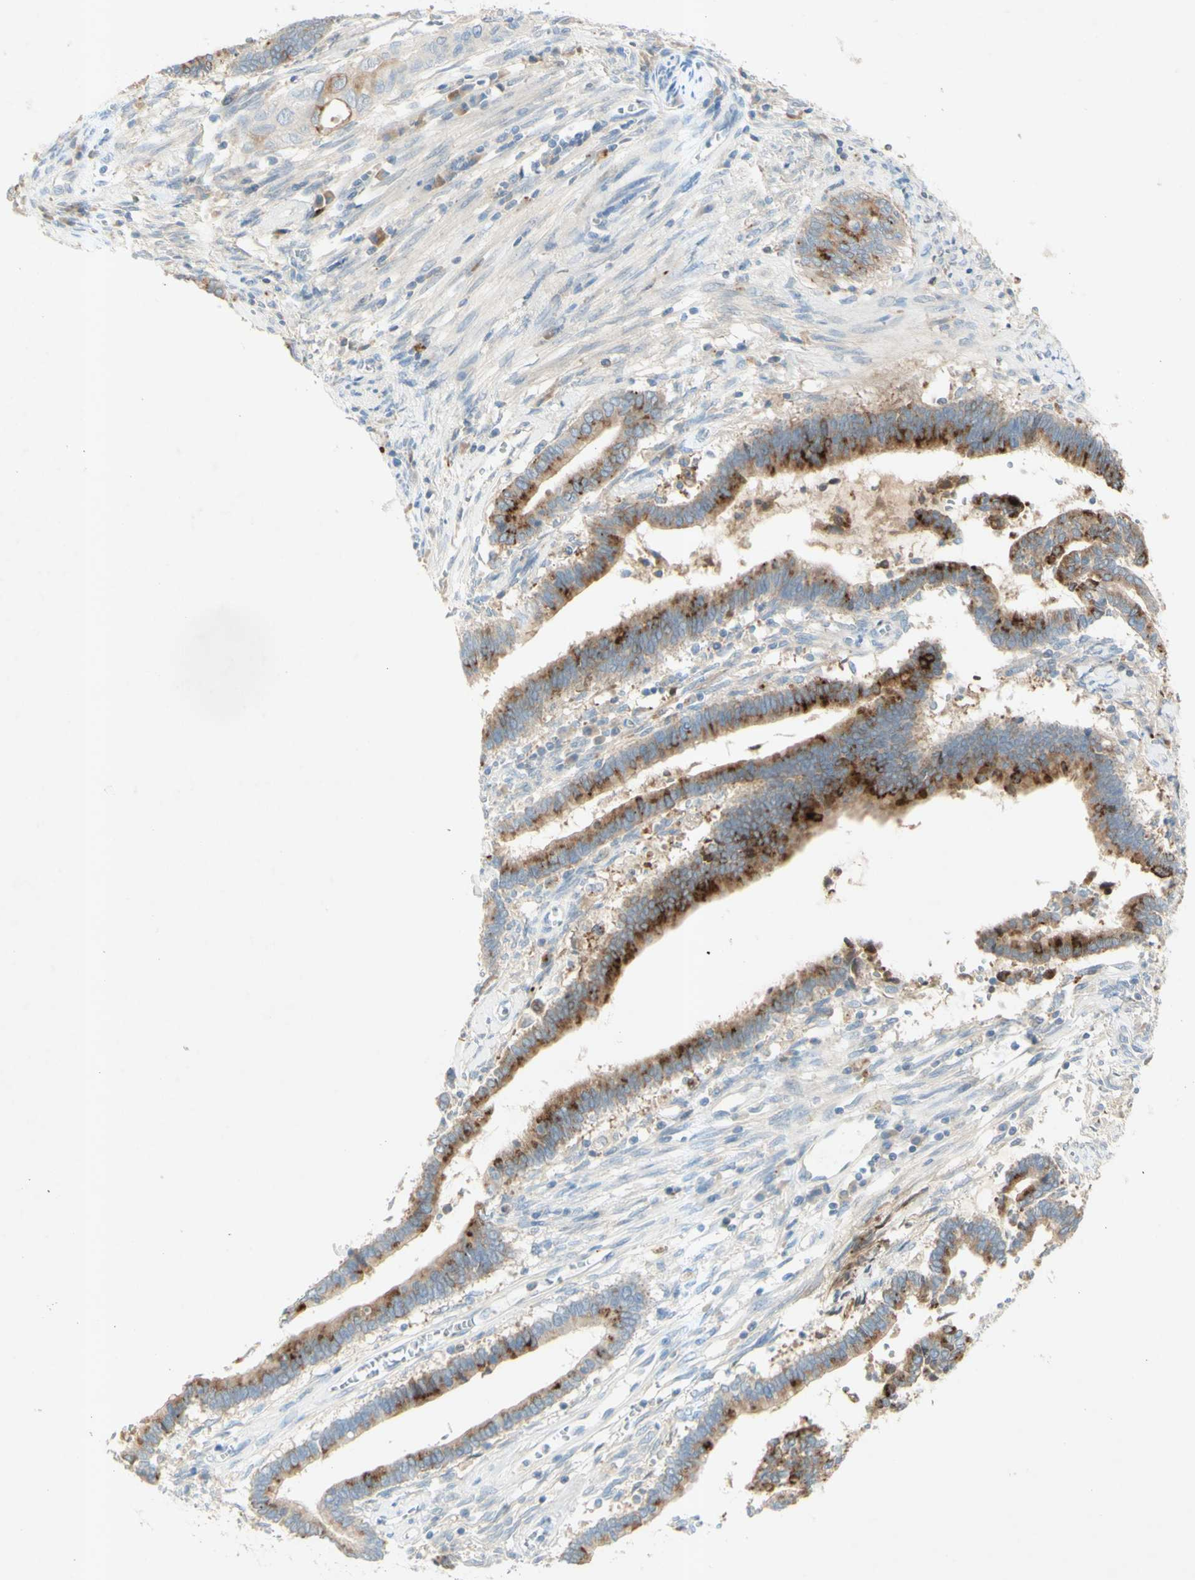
{"staining": {"intensity": "moderate", "quantity": ">75%", "location": "cytoplasmic/membranous"}, "tissue": "cervical cancer", "cell_type": "Tumor cells", "image_type": "cancer", "snomed": [{"axis": "morphology", "description": "Adenocarcinoma, NOS"}, {"axis": "topography", "description": "Cervix"}], "caption": "A photomicrograph of human cervical adenocarcinoma stained for a protein reveals moderate cytoplasmic/membranous brown staining in tumor cells.", "gene": "GDF15", "patient": {"sex": "female", "age": 44}}